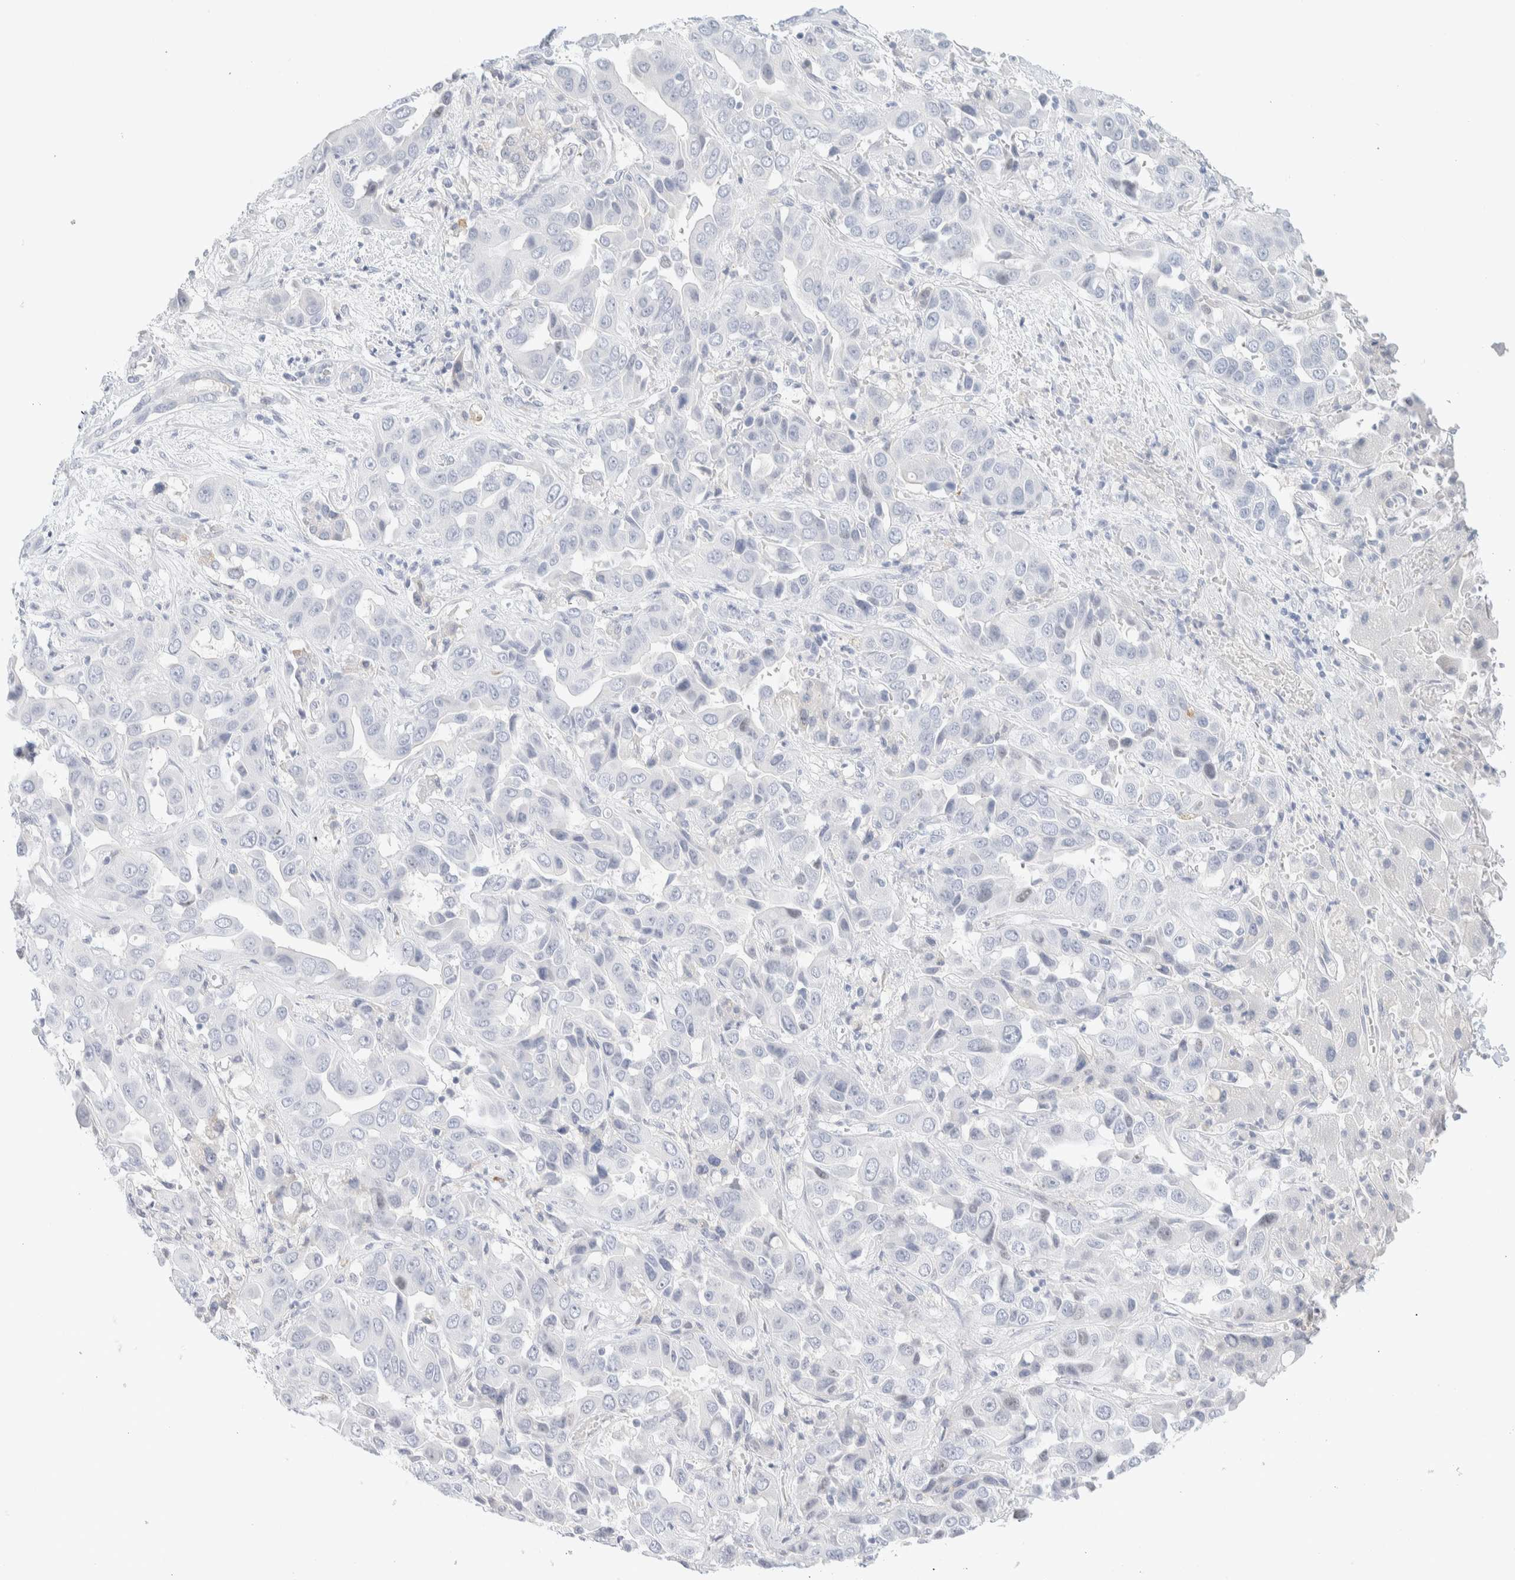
{"staining": {"intensity": "negative", "quantity": "none", "location": "none"}, "tissue": "liver cancer", "cell_type": "Tumor cells", "image_type": "cancer", "snomed": [{"axis": "morphology", "description": "Cholangiocarcinoma"}, {"axis": "topography", "description": "Liver"}], "caption": "This is an IHC image of human liver cancer. There is no staining in tumor cells.", "gene": "ATCAY", "patient": {"sex": "female", "age": 52}}